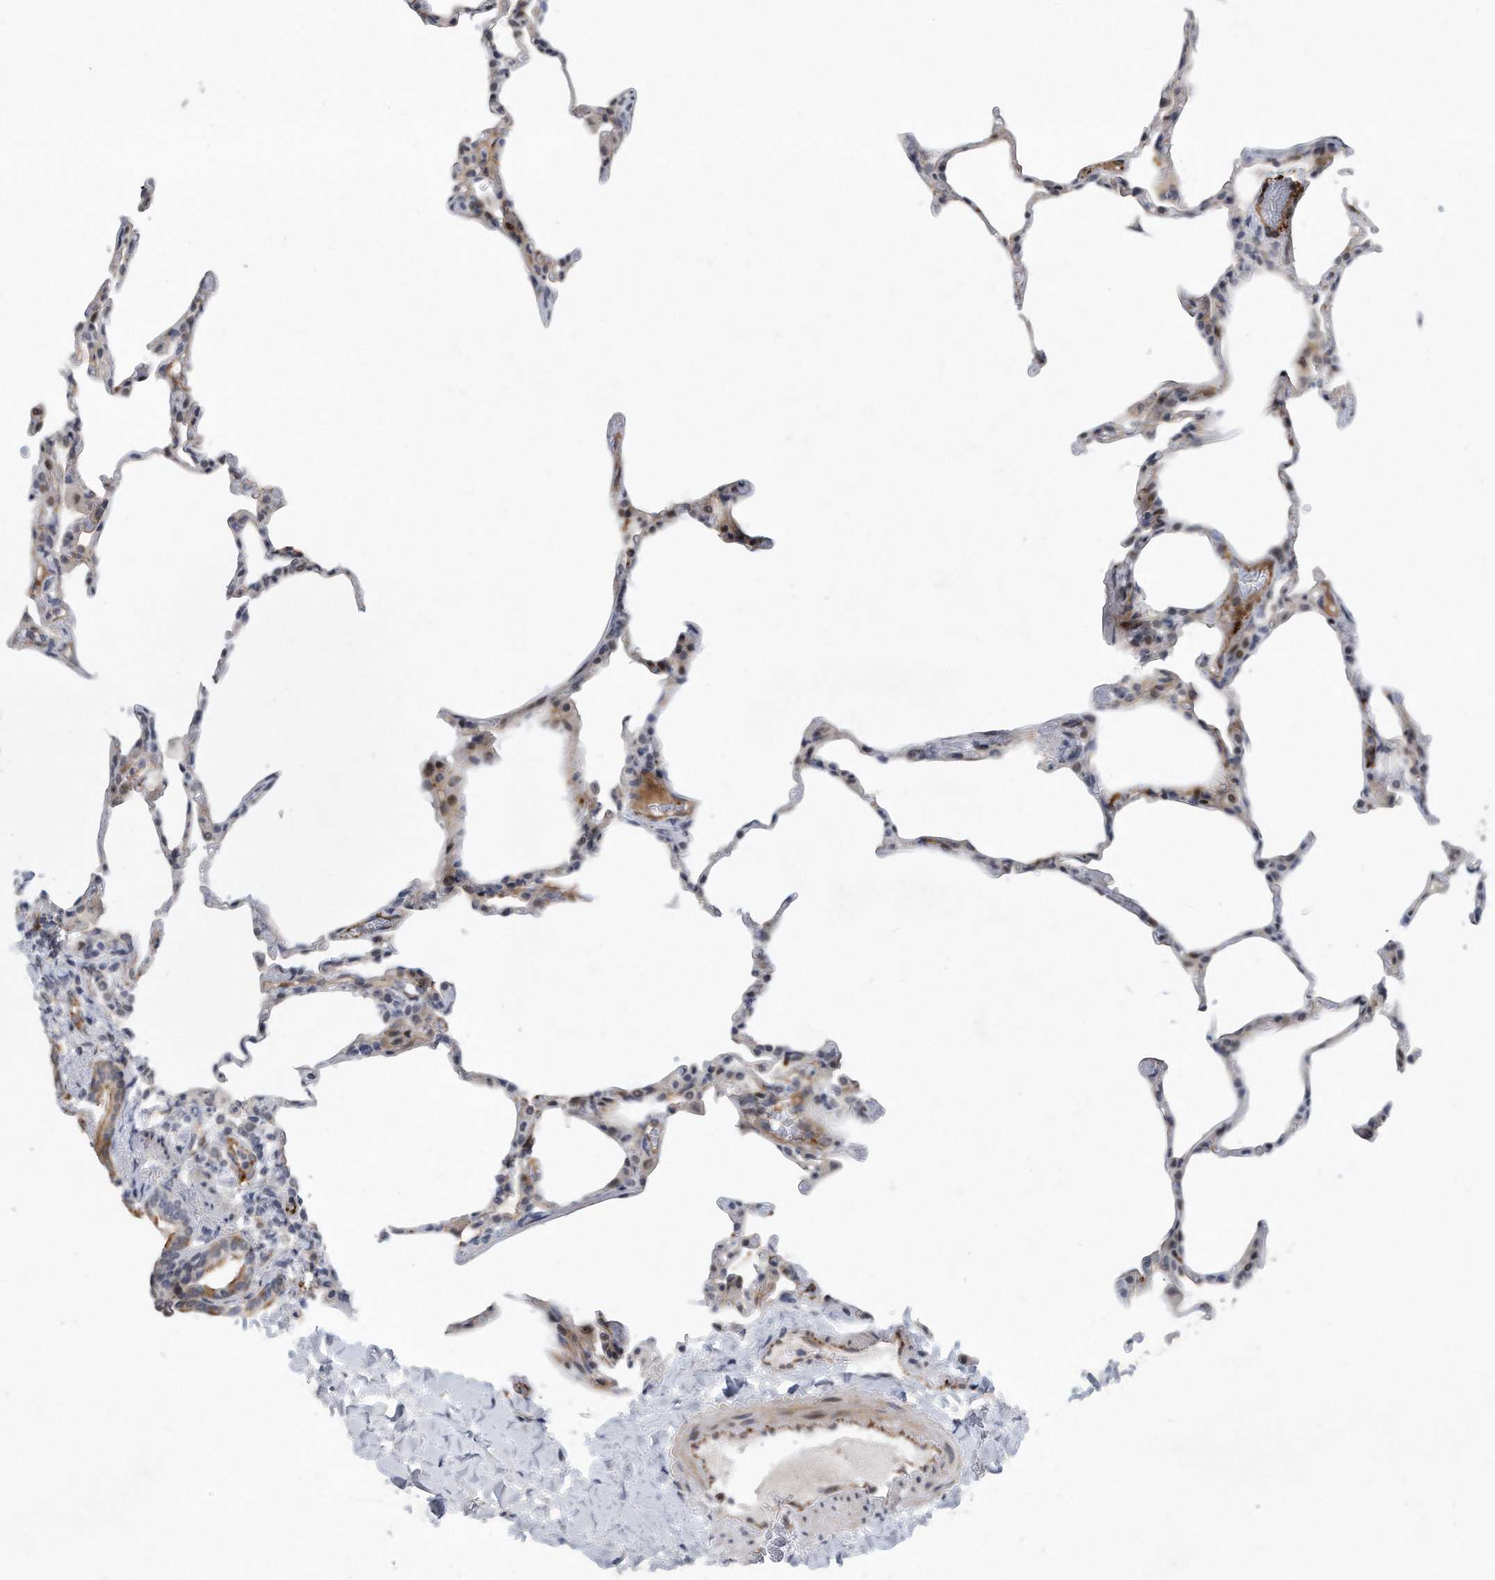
{"staining": {"intensity": "negative", "quantity": "none", "location": "none"}, "tissue": "lung", "cell_type": "Alveolar cells", "image_type": "normal", "snomed": [{"axis": "morphology", "description": "Normal tissue, NOS"}, {"axis": "topography", "description": "Lung"}], "caption": "A high-resolution image shows IHC staining of benign lung, which demonstrates no significant positivity in alveolar cells.", "gene": "PGBD2", "patient": {"sex": "male", "age": 20}}